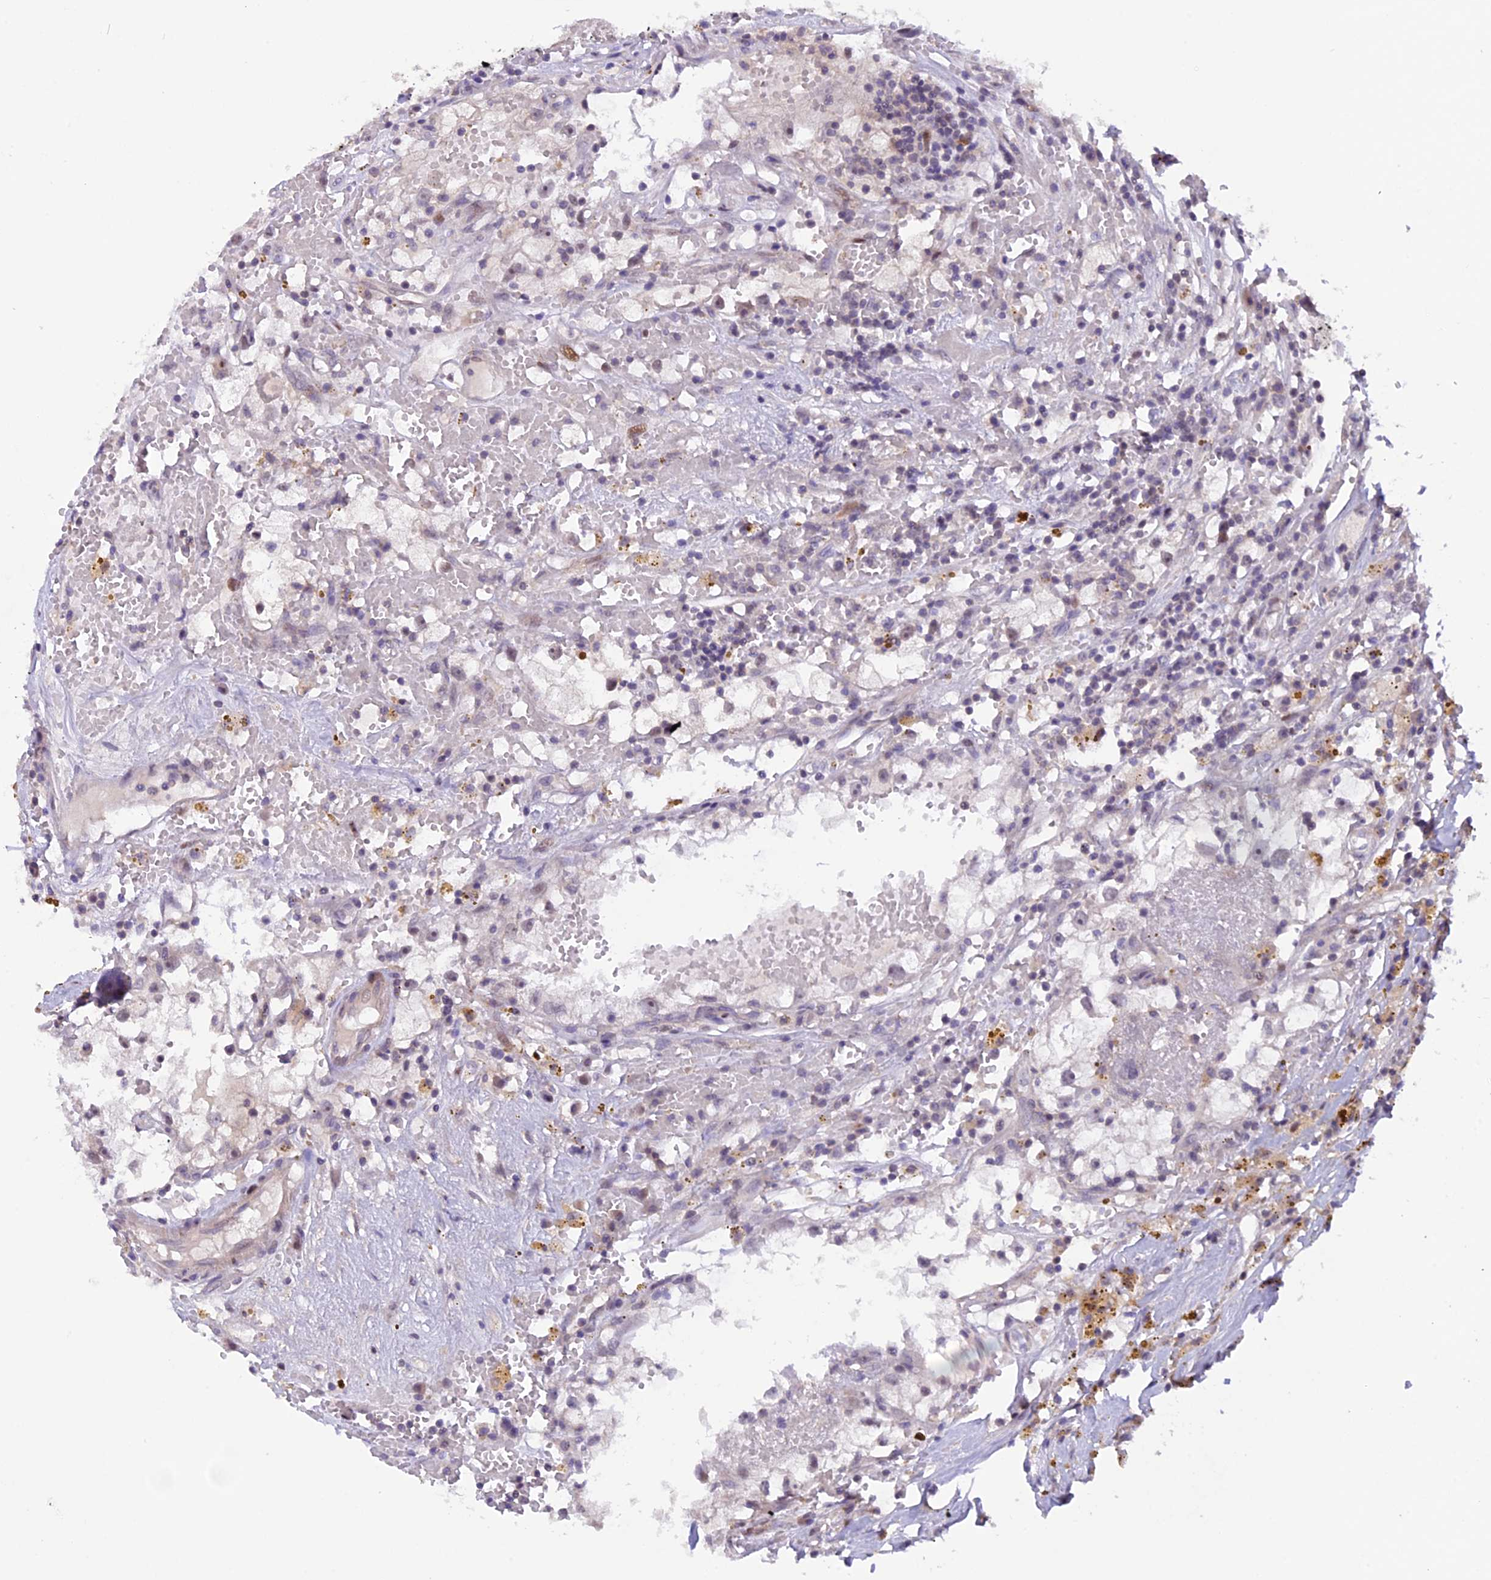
{"staining": {"intensity": "negative", "quantity": "none", "location": "none"}, "tissue": "renal cancer", "cell_type": "Tumor cells", "image_type": "cancer", "snomed": [{"axis": "morphology", "description": "Adenocarcinoma, NOS"}, {"axis": "topography", "description": "Kidney"}], "caption": "There is no significant expression in tumor cells of adenocarcinoma (renal). (DAB immunohistochemistry with hematoxylin counter stain).", "gene": "XKR7", "patient": {"sex": "male", "age": 56}}